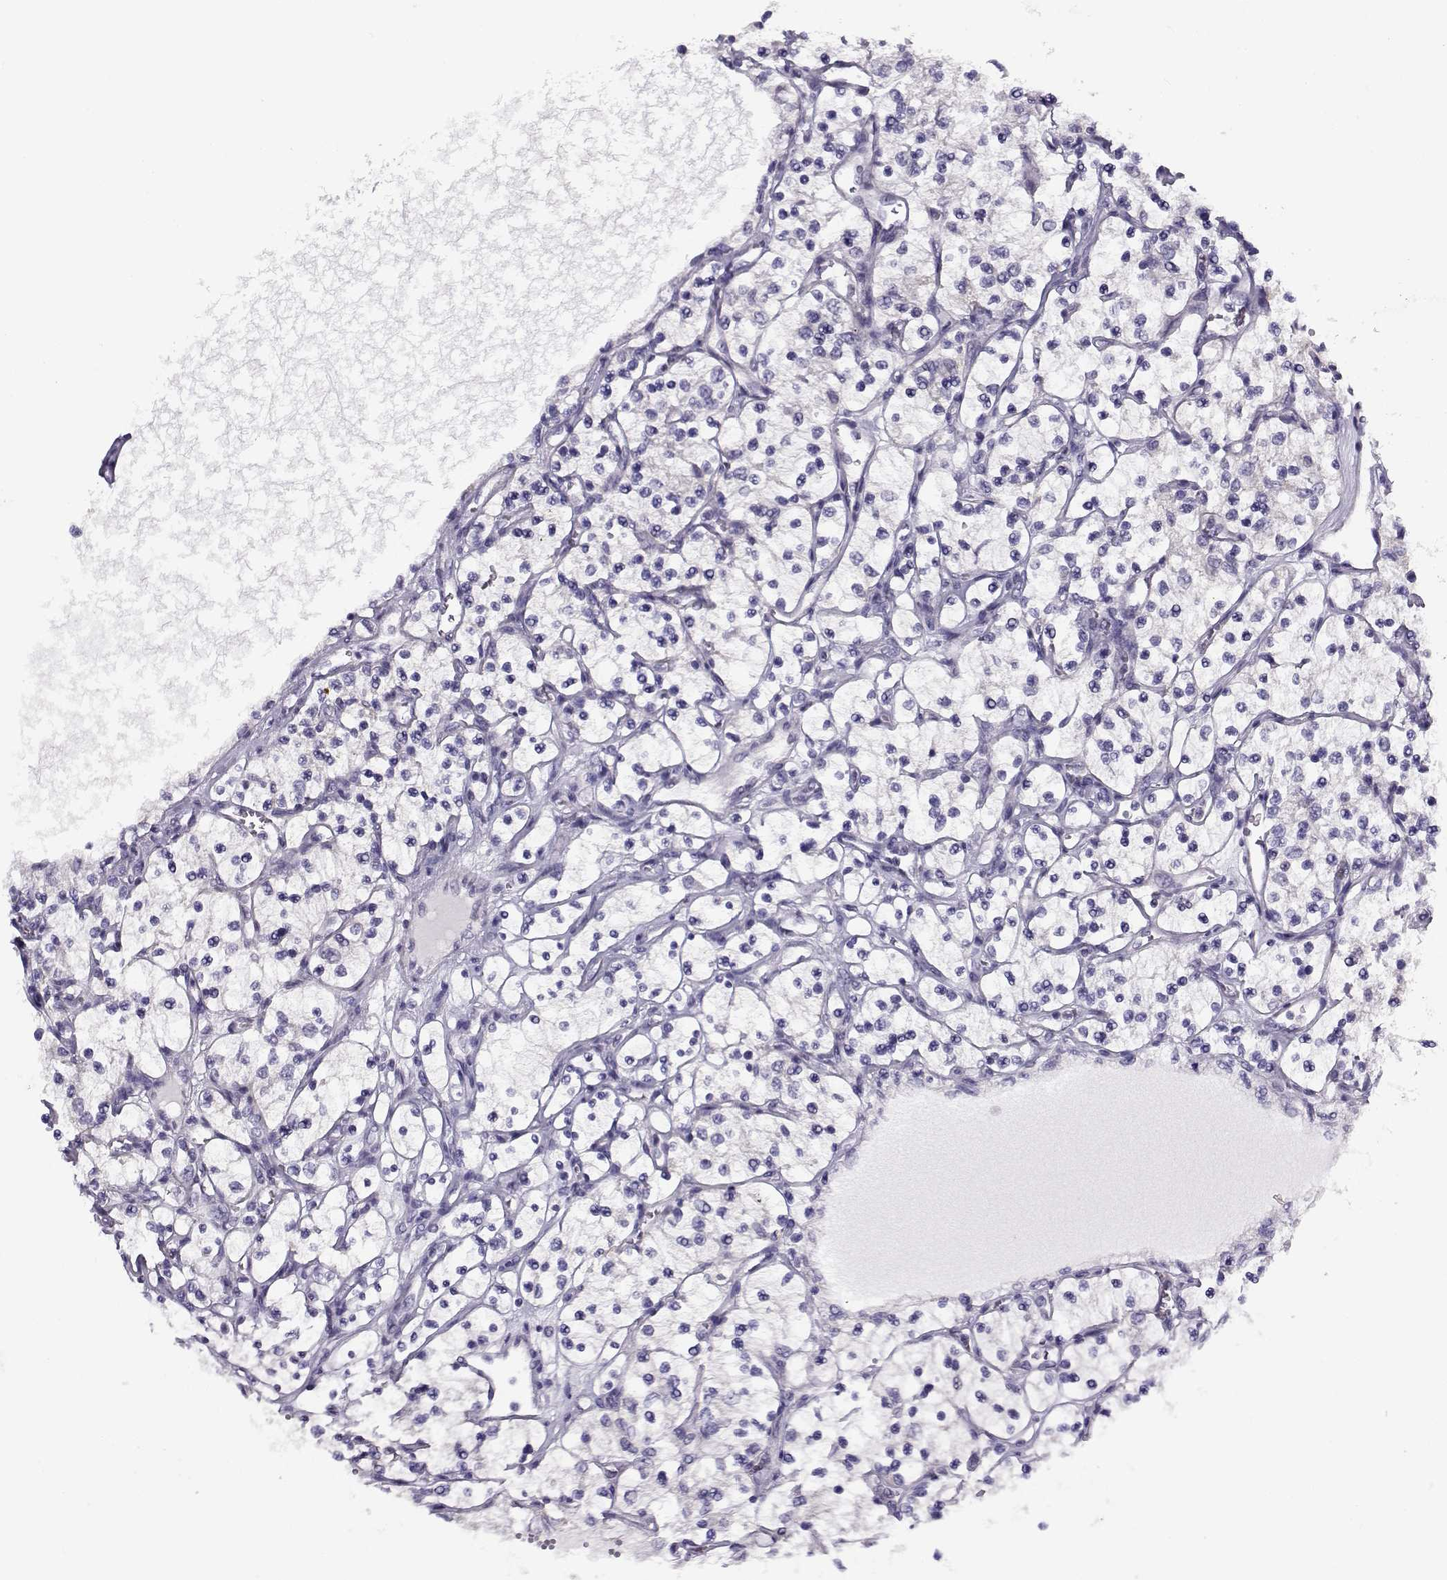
{"staining": {"intensity": "negative", "quantity": "none", "location": "none"}, "tissue": "renal cancer", "cell_type": "Tumor cells", "image_type": "cancer", "snomed": [{"axis": "morphology", "description": "Adenocarcinoma, NOS"}, {"axis": "topography", "description": "Kidney"}], "caption": "DAB immunohistochemical staining of human renal cancer (adenocarcinoma) exhibits no significant expression in tumor cells.", "gene": "FEZF1", "patient": {"sex": "female", "age": 69}}